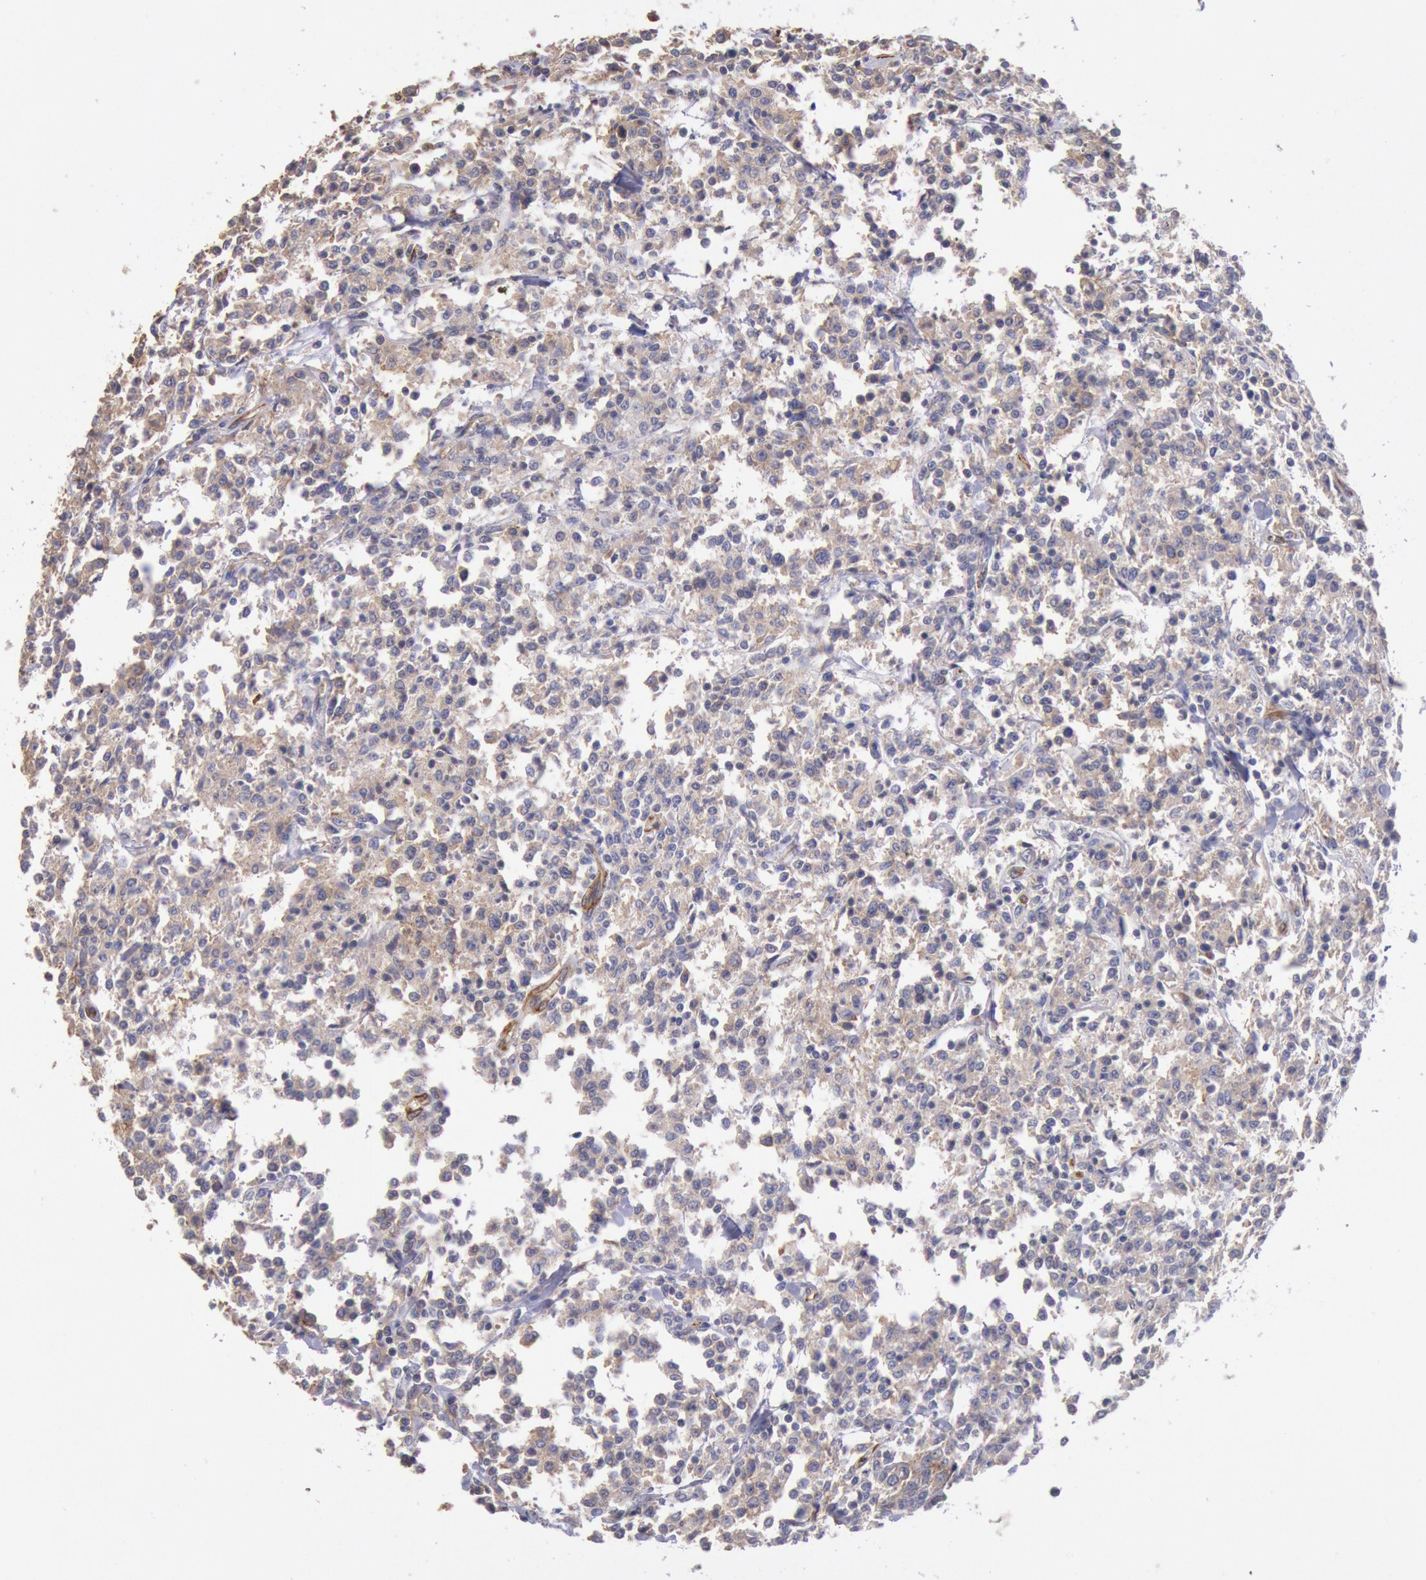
{"staining": {"intensity": "weak", "quantity": ">75%", "location": "cytoplasmic/membranous"}, "tissue": "lymphoma", "cell_type": "Tumor cells", "image_type": "cancer", "snomed": [{"axis": "morphology", "description": "Malignant lymphoma, non-Hodgkin's type, Low grade"}, {"axis": "topography", "description": "Small intestine"}], "caption": "Protein staining of low-grade malignant lymphoma, non-Hodgkin's type tissue displays weak cytoplasmic/membranous expression in approximately >75% of tumor cells.", "gene": "DRG1", "patient": {"sex": "female", "age": 59}}